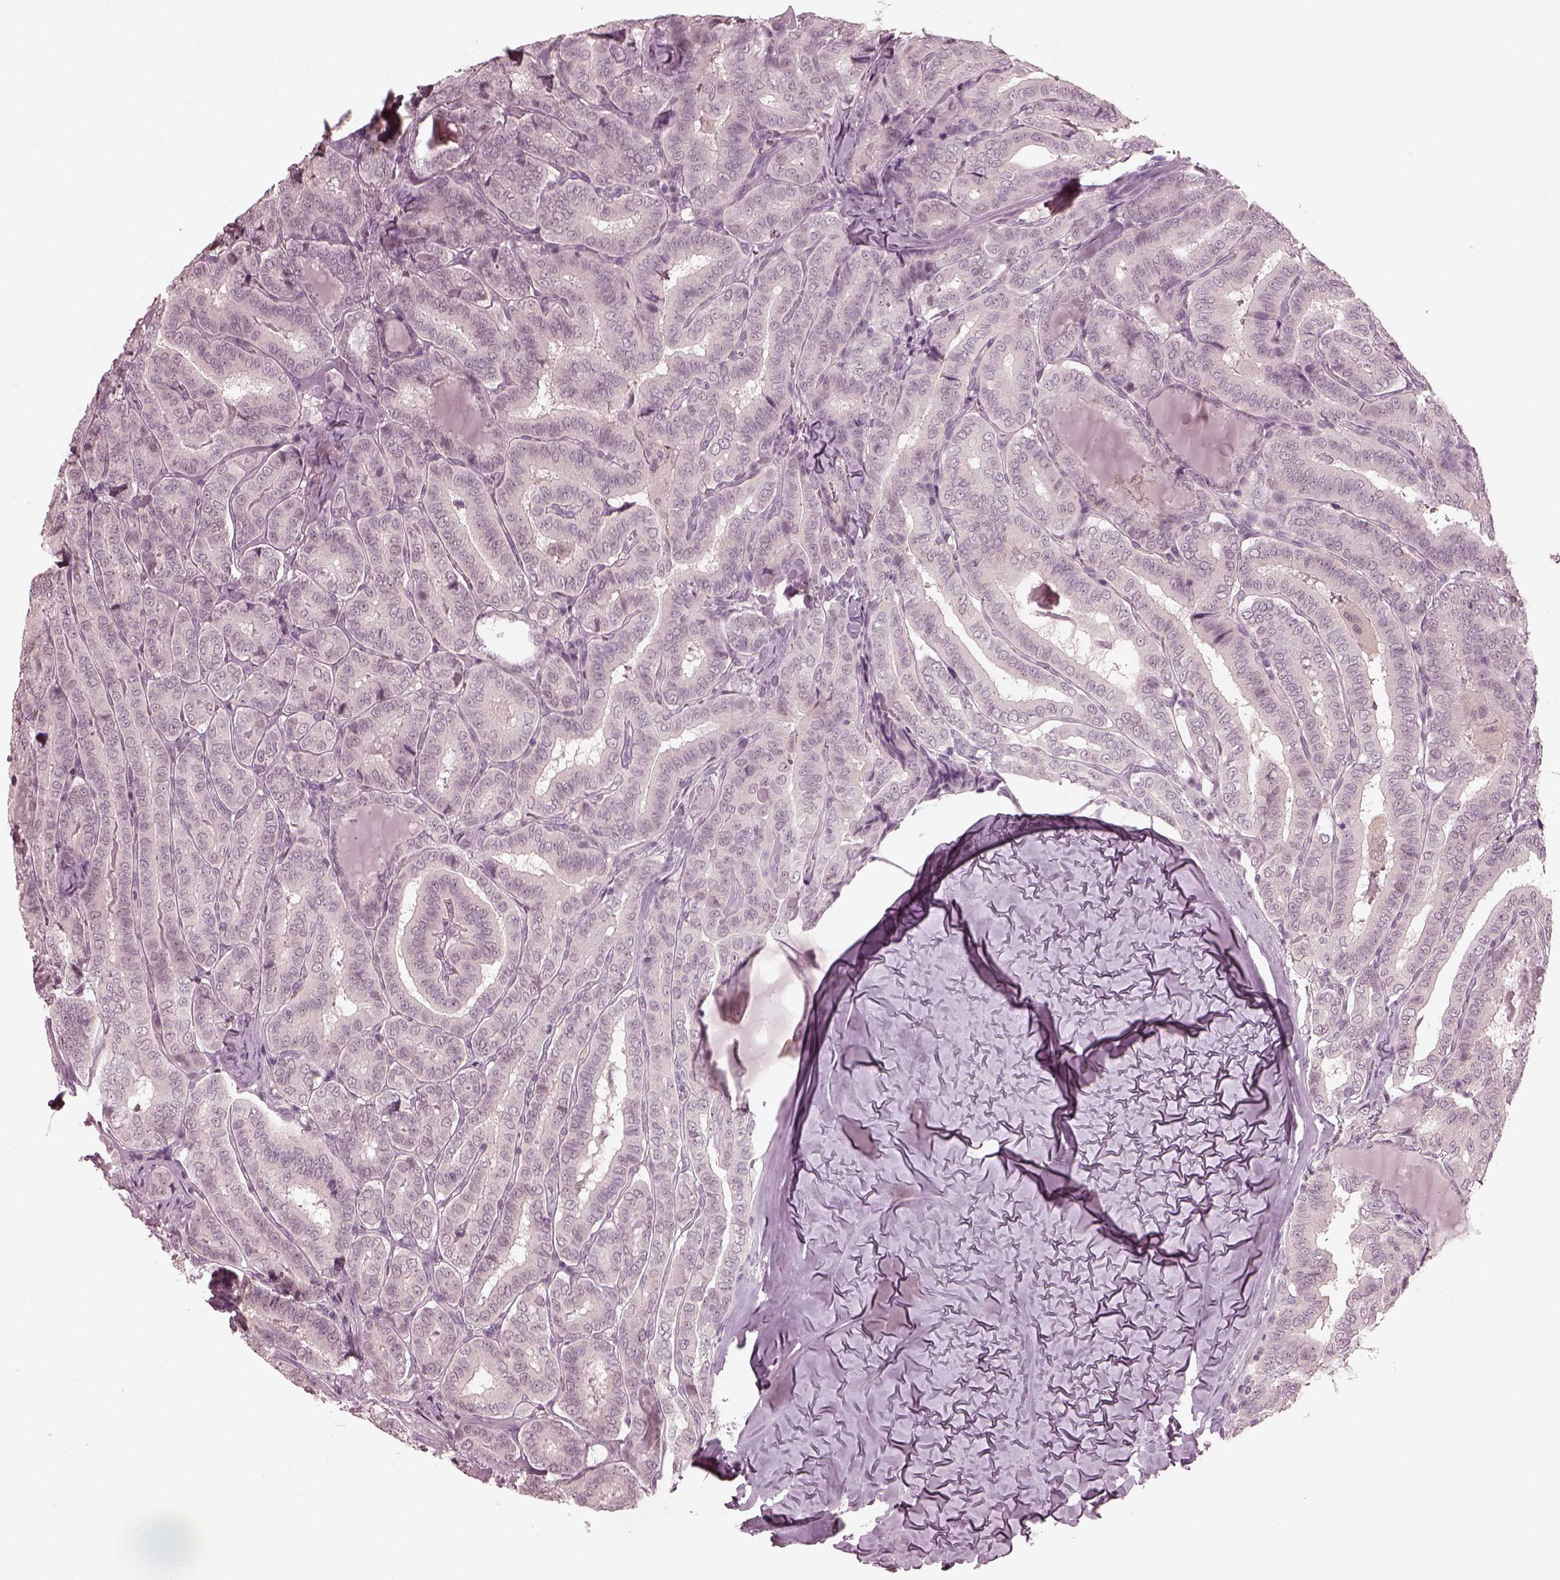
{"staining": {"intensity": "negative", "quantity": "none", "location": "none"}, "tissue": "thyroid cancer", "cell_type": "Tumor cells", "image_type": "cancer", "snomed": [{"axis": "morphology", "description": "Papillary adenocarcinoma, NOS"}, {"axis": "morphology", "description": "Papillary adenoma metastatic"}, {"axis": "topography", "description": "Thyroid gland"}], "caption": "Thyroid cancer (papillary adenocarcinoma) stained for a protein using immunohistochemistry displays no expression tumor cells.", "gene": "CCDC170", "patient": {"sex": "female", "age": 50}}